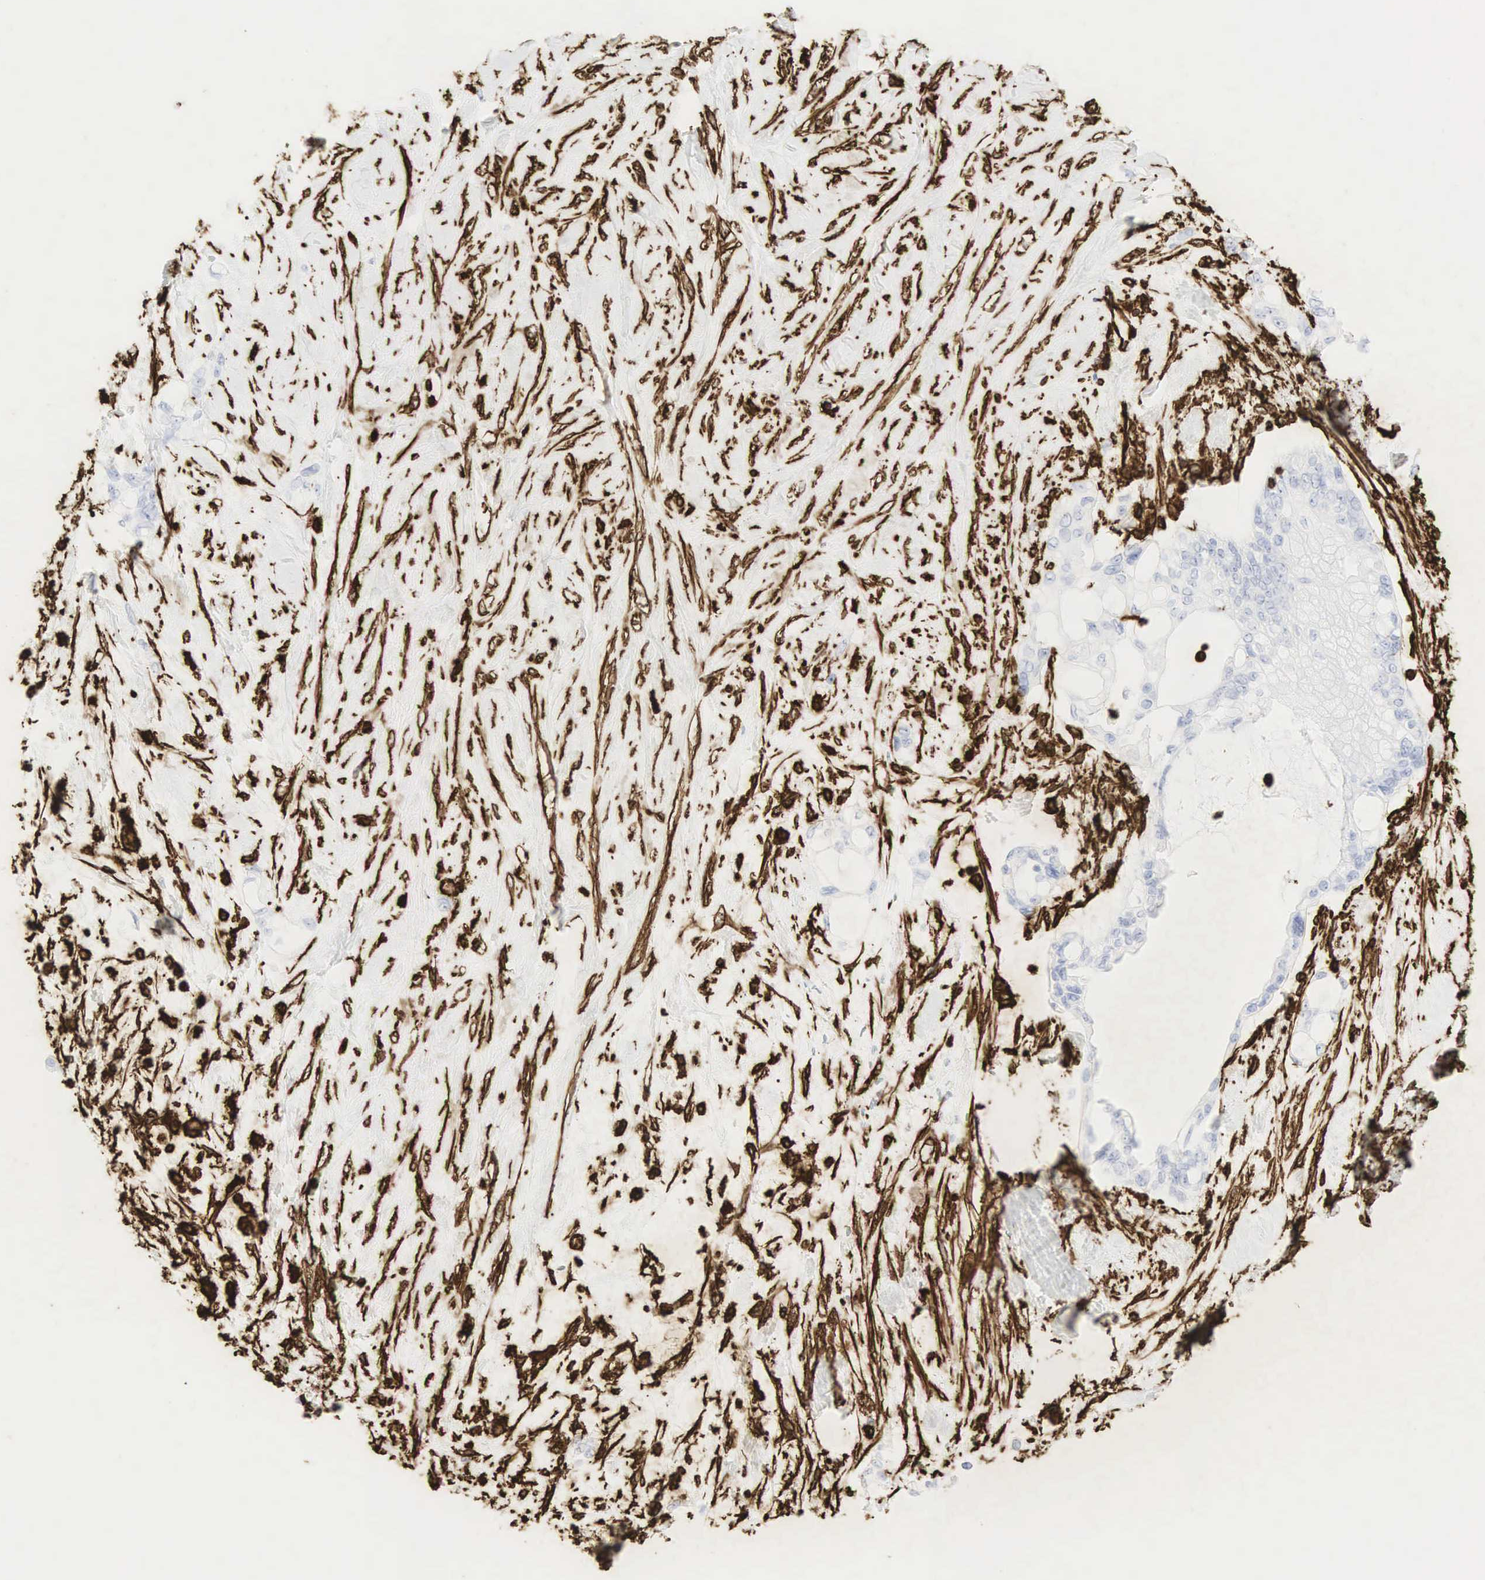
{"staining": {"intensity": "strong", "quantity": "<25%", "location": "cytoplasmic/membranous"}, "tissue": "pancreatic cancer", "cell_type": "Tumor cells", "image_type": "cancer", "snomed": [{"axis": "morphology", "description": "Adenocarcinoma, NOS"}, {"axis": "topography", "description": "Pancreas"}], "caption": "Immunohistochemical staining of pancreatic cancer shows medium levels of strong cytoplasmic/membranous protein staining in approximately <25% of tumor cells.", "gene": "VIM", "patient": {"sex": "female", "age": 70}}